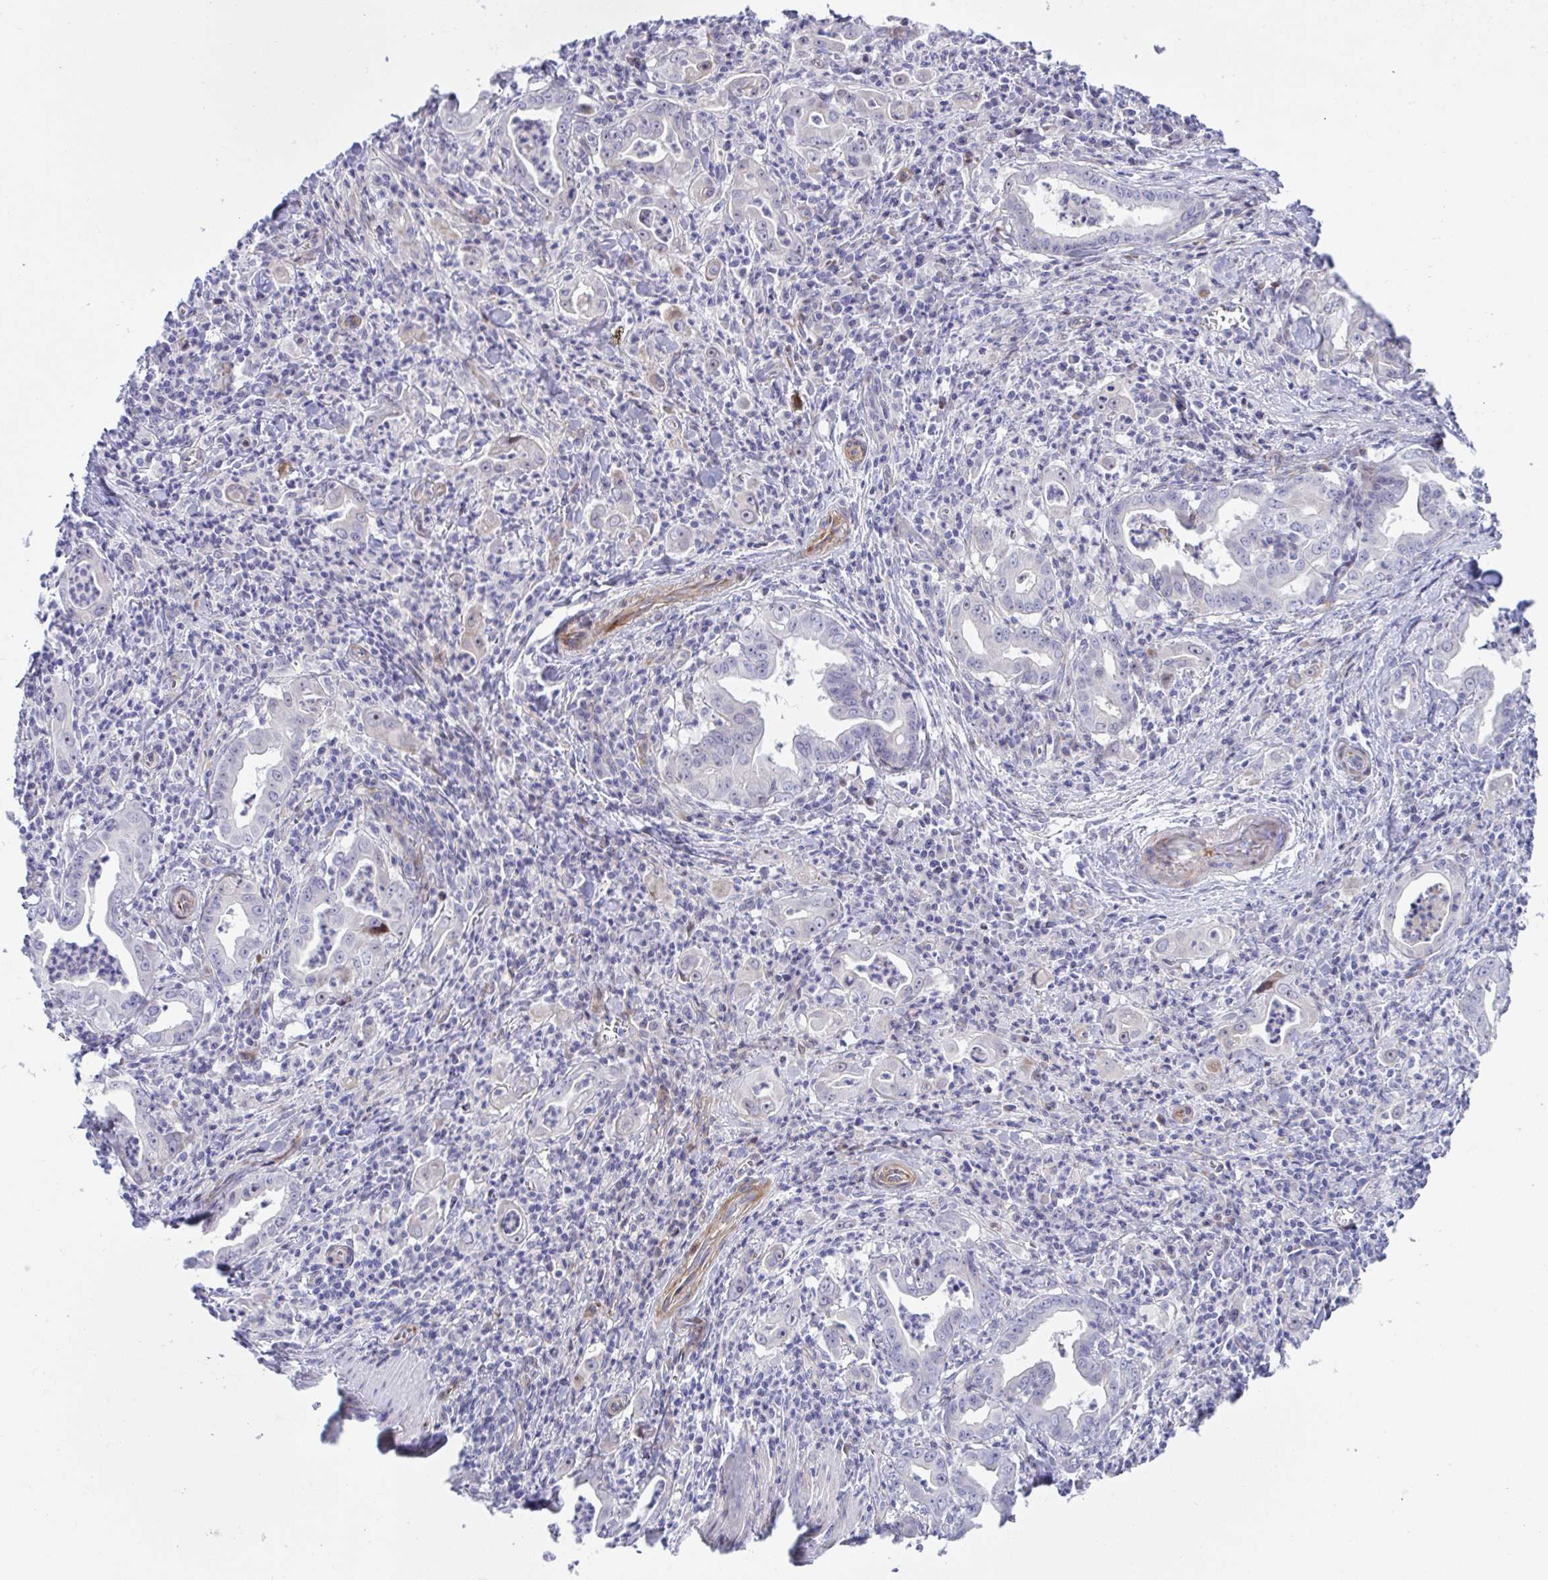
{"staining": {"intensity": "negative", "quantity": "none", "location": "none"}, "tissue": "stomach cancer", "cell_type": "Tumor cells", "image_type": "cancer", "snomed": [{"axis": "morphology", "description": "Adenocarcinoma, NOS"}, {"axis": "topography", "description": "Stomach, upper"}], "caption": "Stomach adenocarcinoma was stained to show a protein in brown. There is no significant positivity in tumor cells. (DAB (3,3'-diaminobenzidine) immunohistochemistry (IHC) visualized using brightfield microscopy, high magnification).", "gene": "ZNF713", "patient": {"sex": "female", "age": 79}}